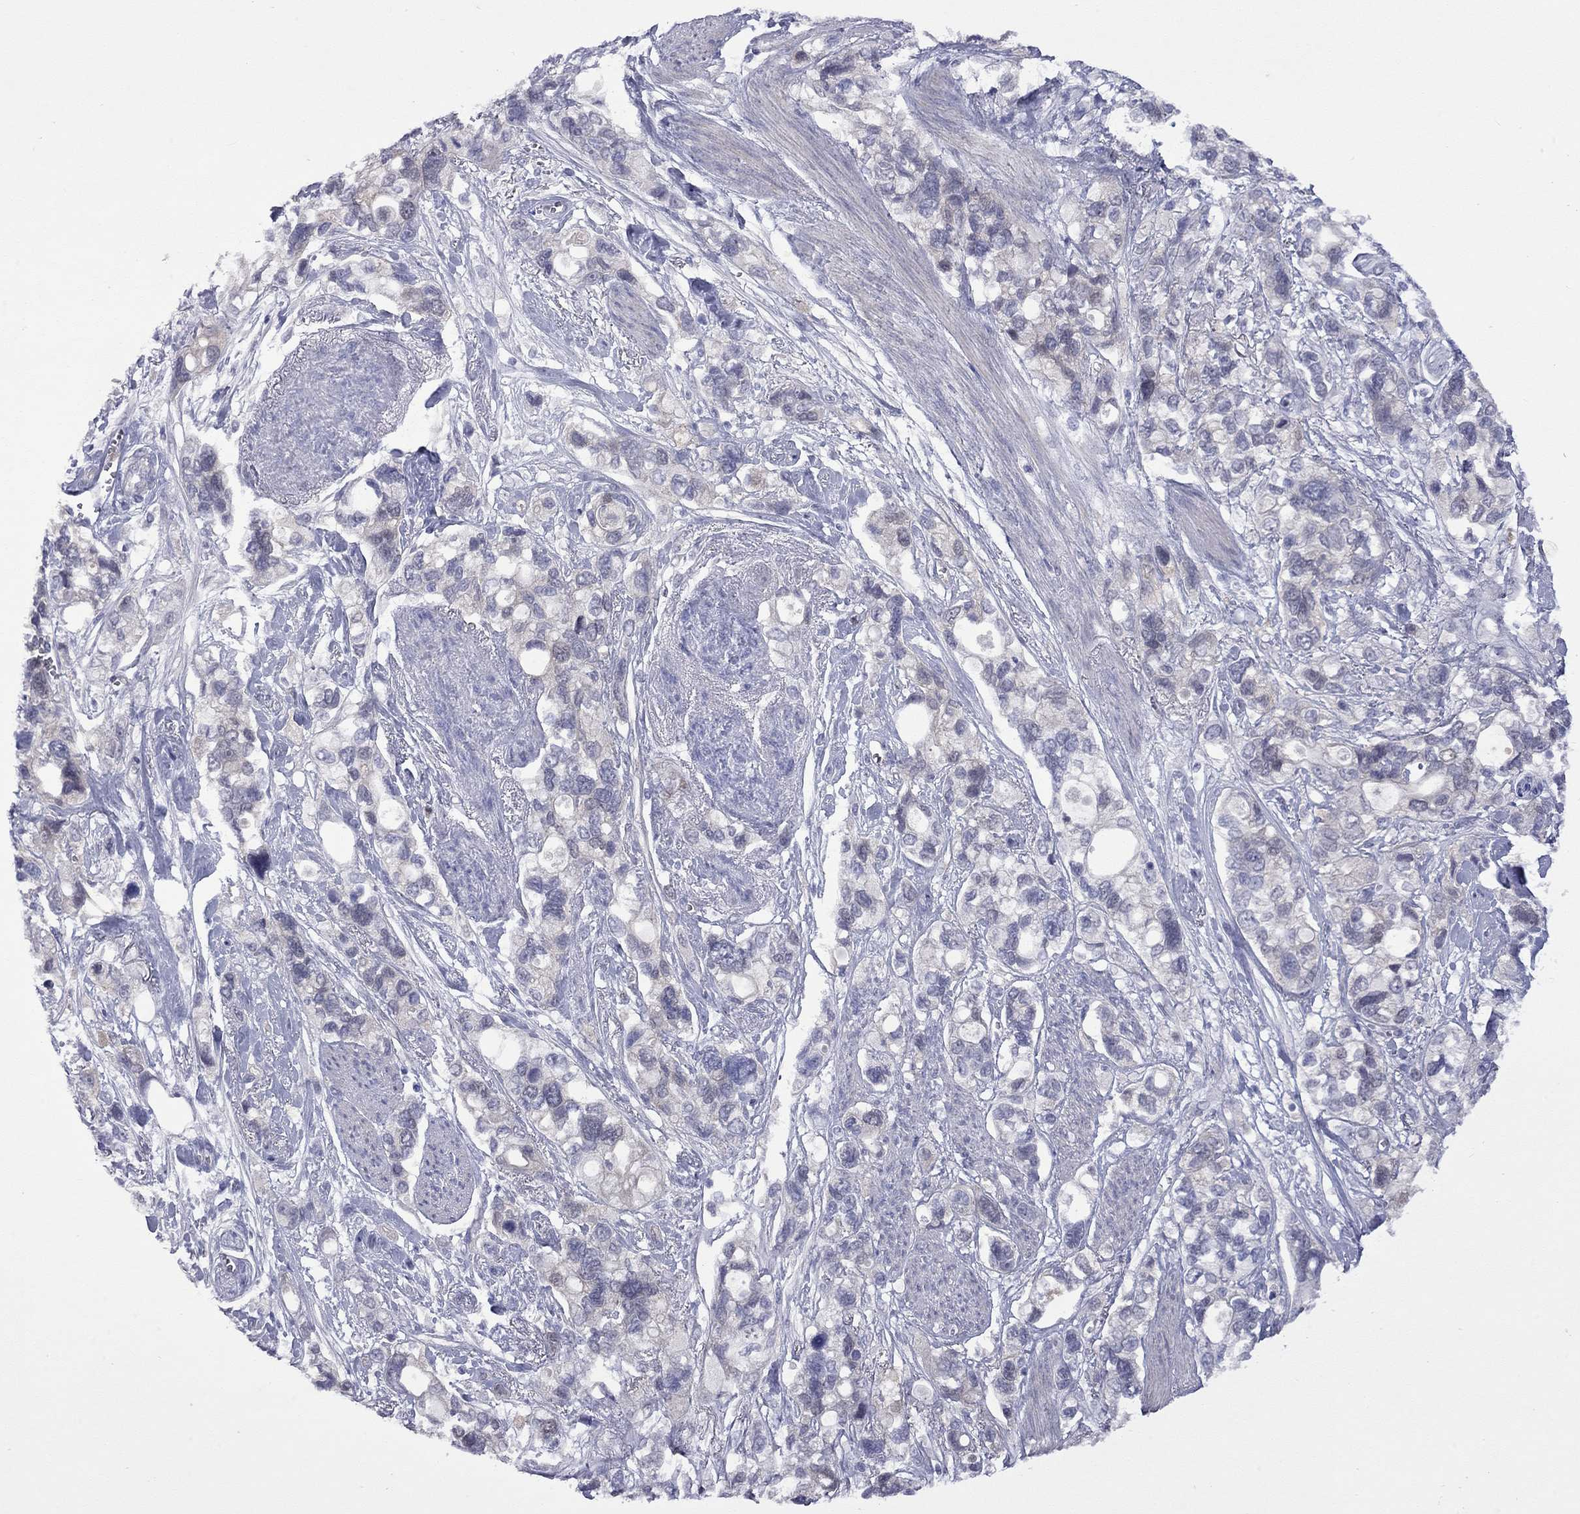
{"staining": {"intensity": "weak", "quantity": "<25%", "location": "cytoplasmic/membranous"}, "tissue": "stomach cancer", "cell_type": "Tumor cells", "image_type": "cancer", "snomed": [{"axis": "morphology", "description": "Adenocarcinoma, NOS"}, {"axis": "topography", "description": "Stomach, upper"}], "caption": "This is an IHC photomicrograph of human adenocarcinoma (stomach). There is no staining in tumor cells.", "gene": "CTNNBIP1", "patient": {"sex": "female", "age": 81}}